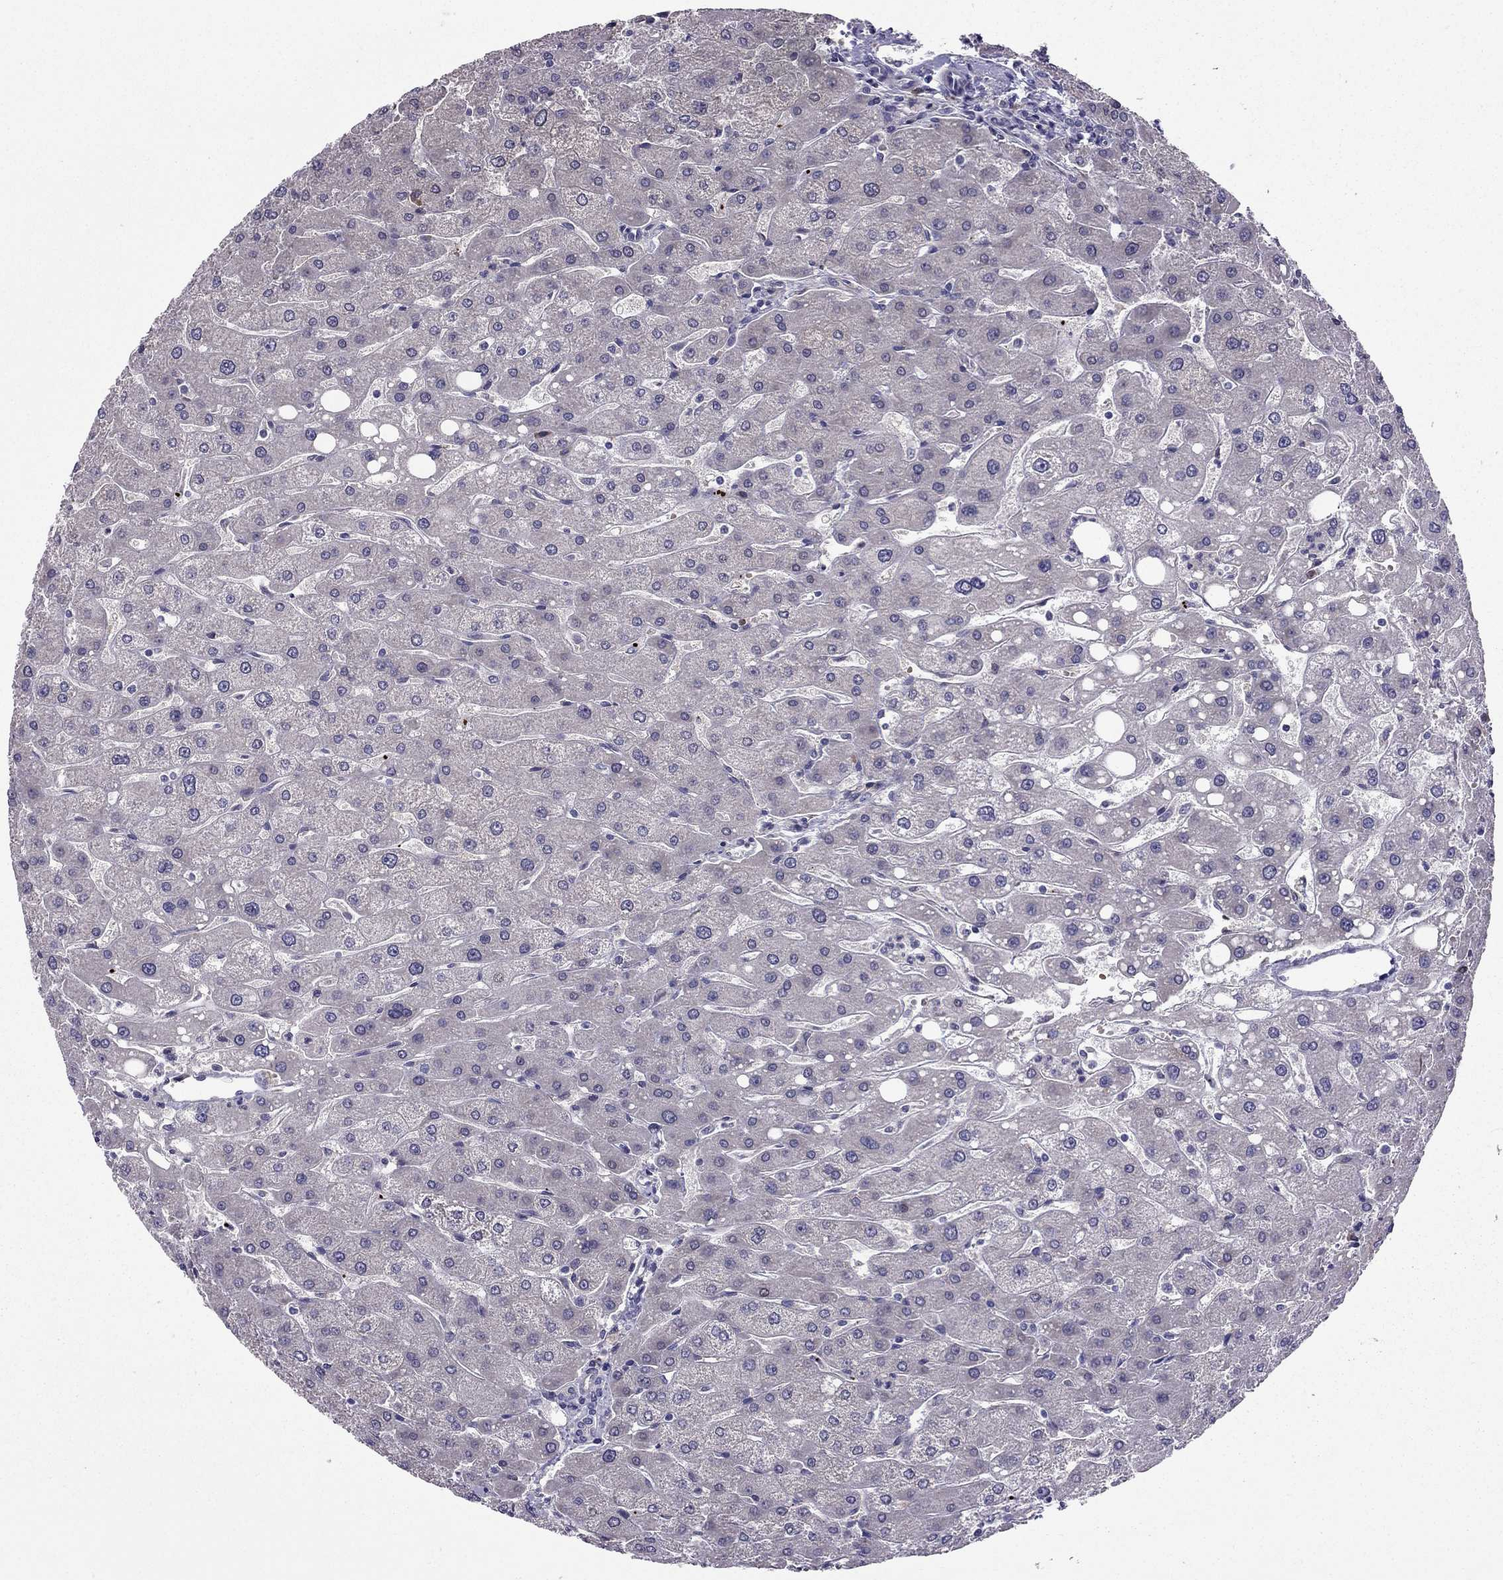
{"staining": {"intensity": "negative", "quantity": "none", "location": "none"}, "tissue": "liver", "cell_type": "Cholangiocytes", "image_type": "normal", "snomed": [{"axis": "morphology", "description": "Normal tissue, NOS"}, {"axis": "topography", "description": "Liver"}], "caption": "A high-resolution histopathology image shows immunohistochemistry (IHC) staining of unremarkable liver, which displays no significant staining in cholangiocytes.", "gene": "ARHGEF28", "patient": {"sex": "male", "age": 67}}